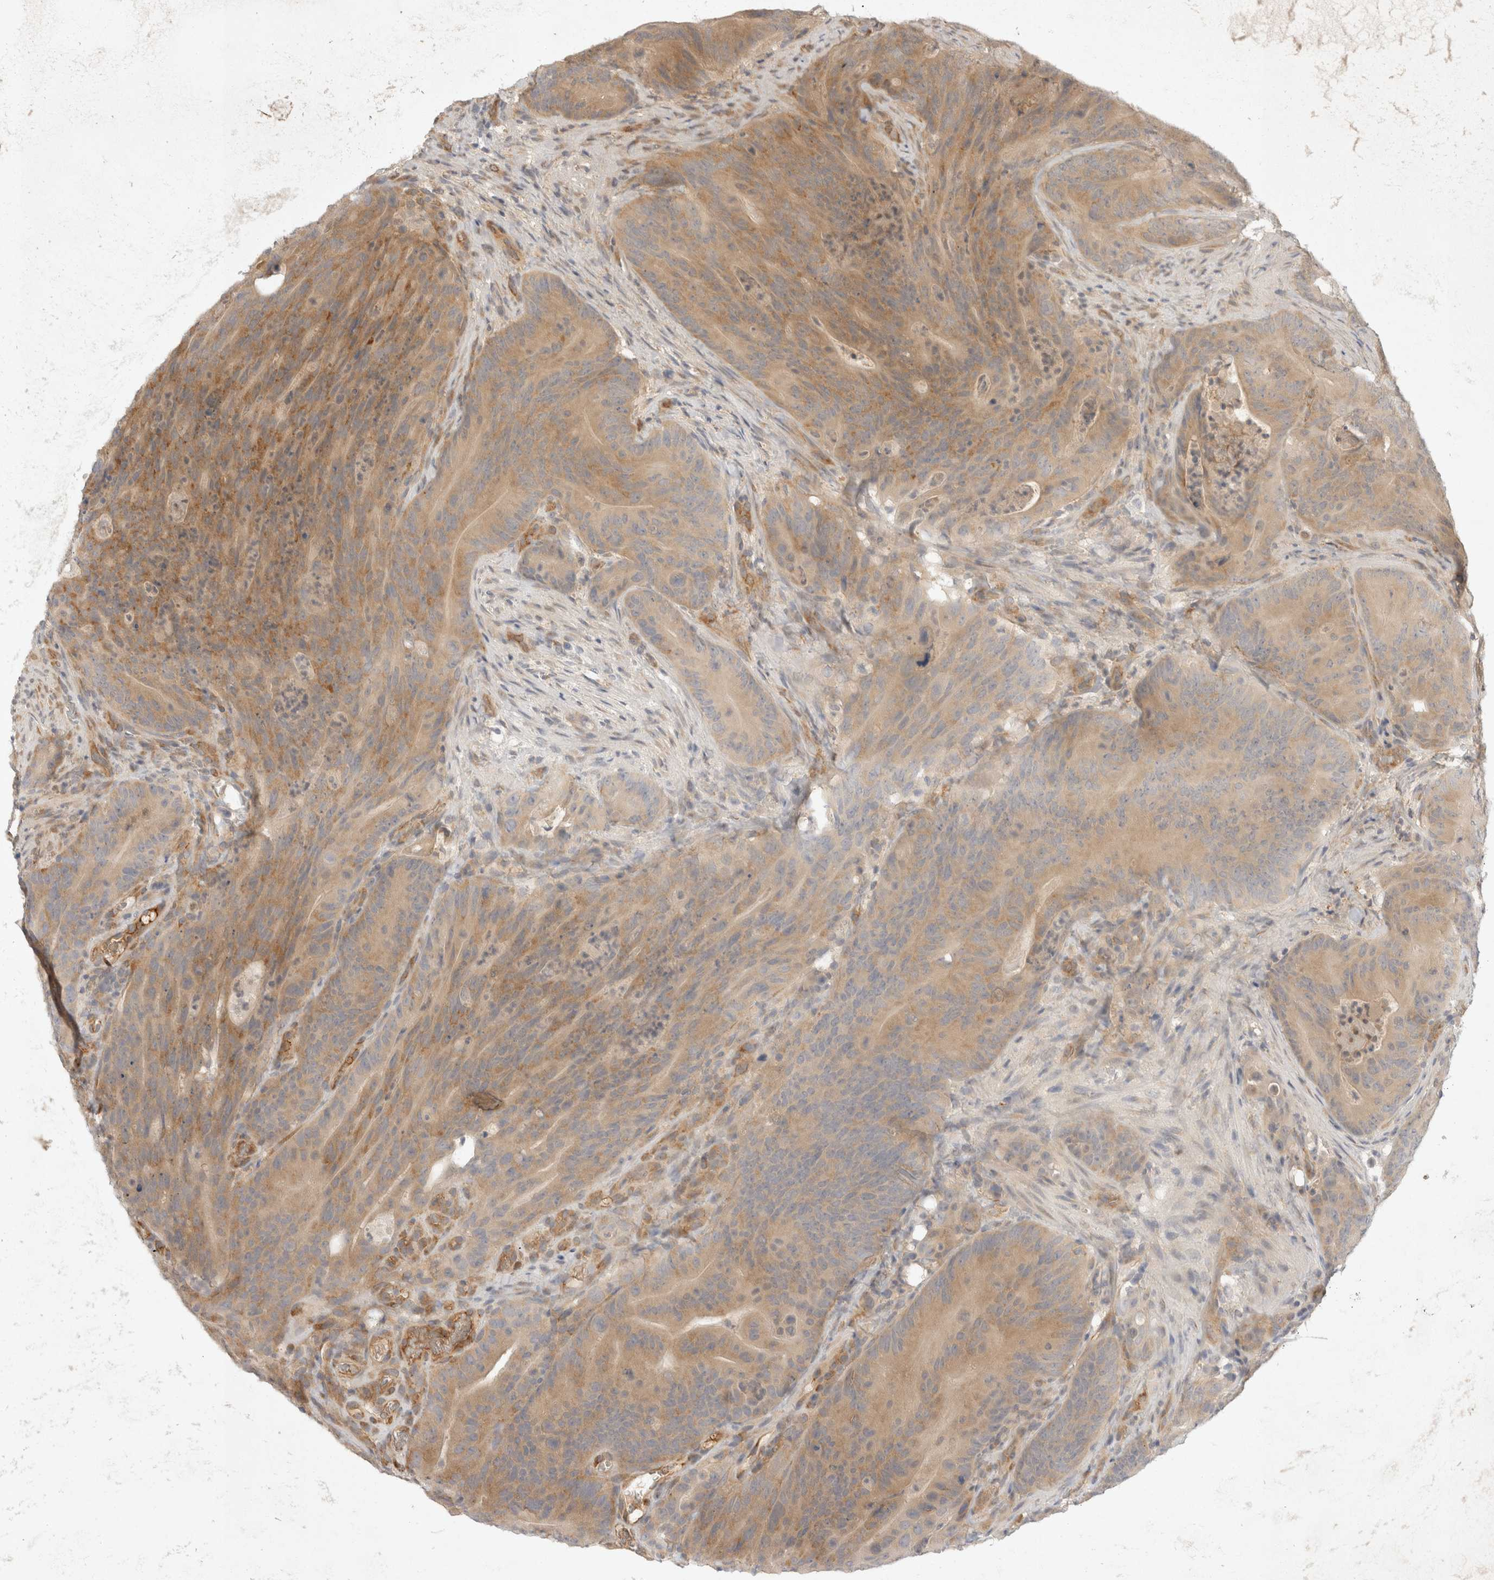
{"staining": {"intensity": "moderate", "quantity": "25%-75%", "location": "cytoplasmic/membranous"}, "tissue": "colorectal cancer", "cell_type": "Tumor cells", "image_type": "cancer", "snomed": [{"axis": "morphology", "description": "Normal tissue, NOS"}, {"axis": "topography", "description": "Colon"}], "caption": "Tumor cells display medium levels of moderate cytoplasmic/membranous expression in approximately 25%-75% of cells in colorectal cancer. The protein of interest is shown in brown color, while the nuclei are stained blue.", "gene": "EIF4G3", "patient": {"sex": "female", "age": 82}}